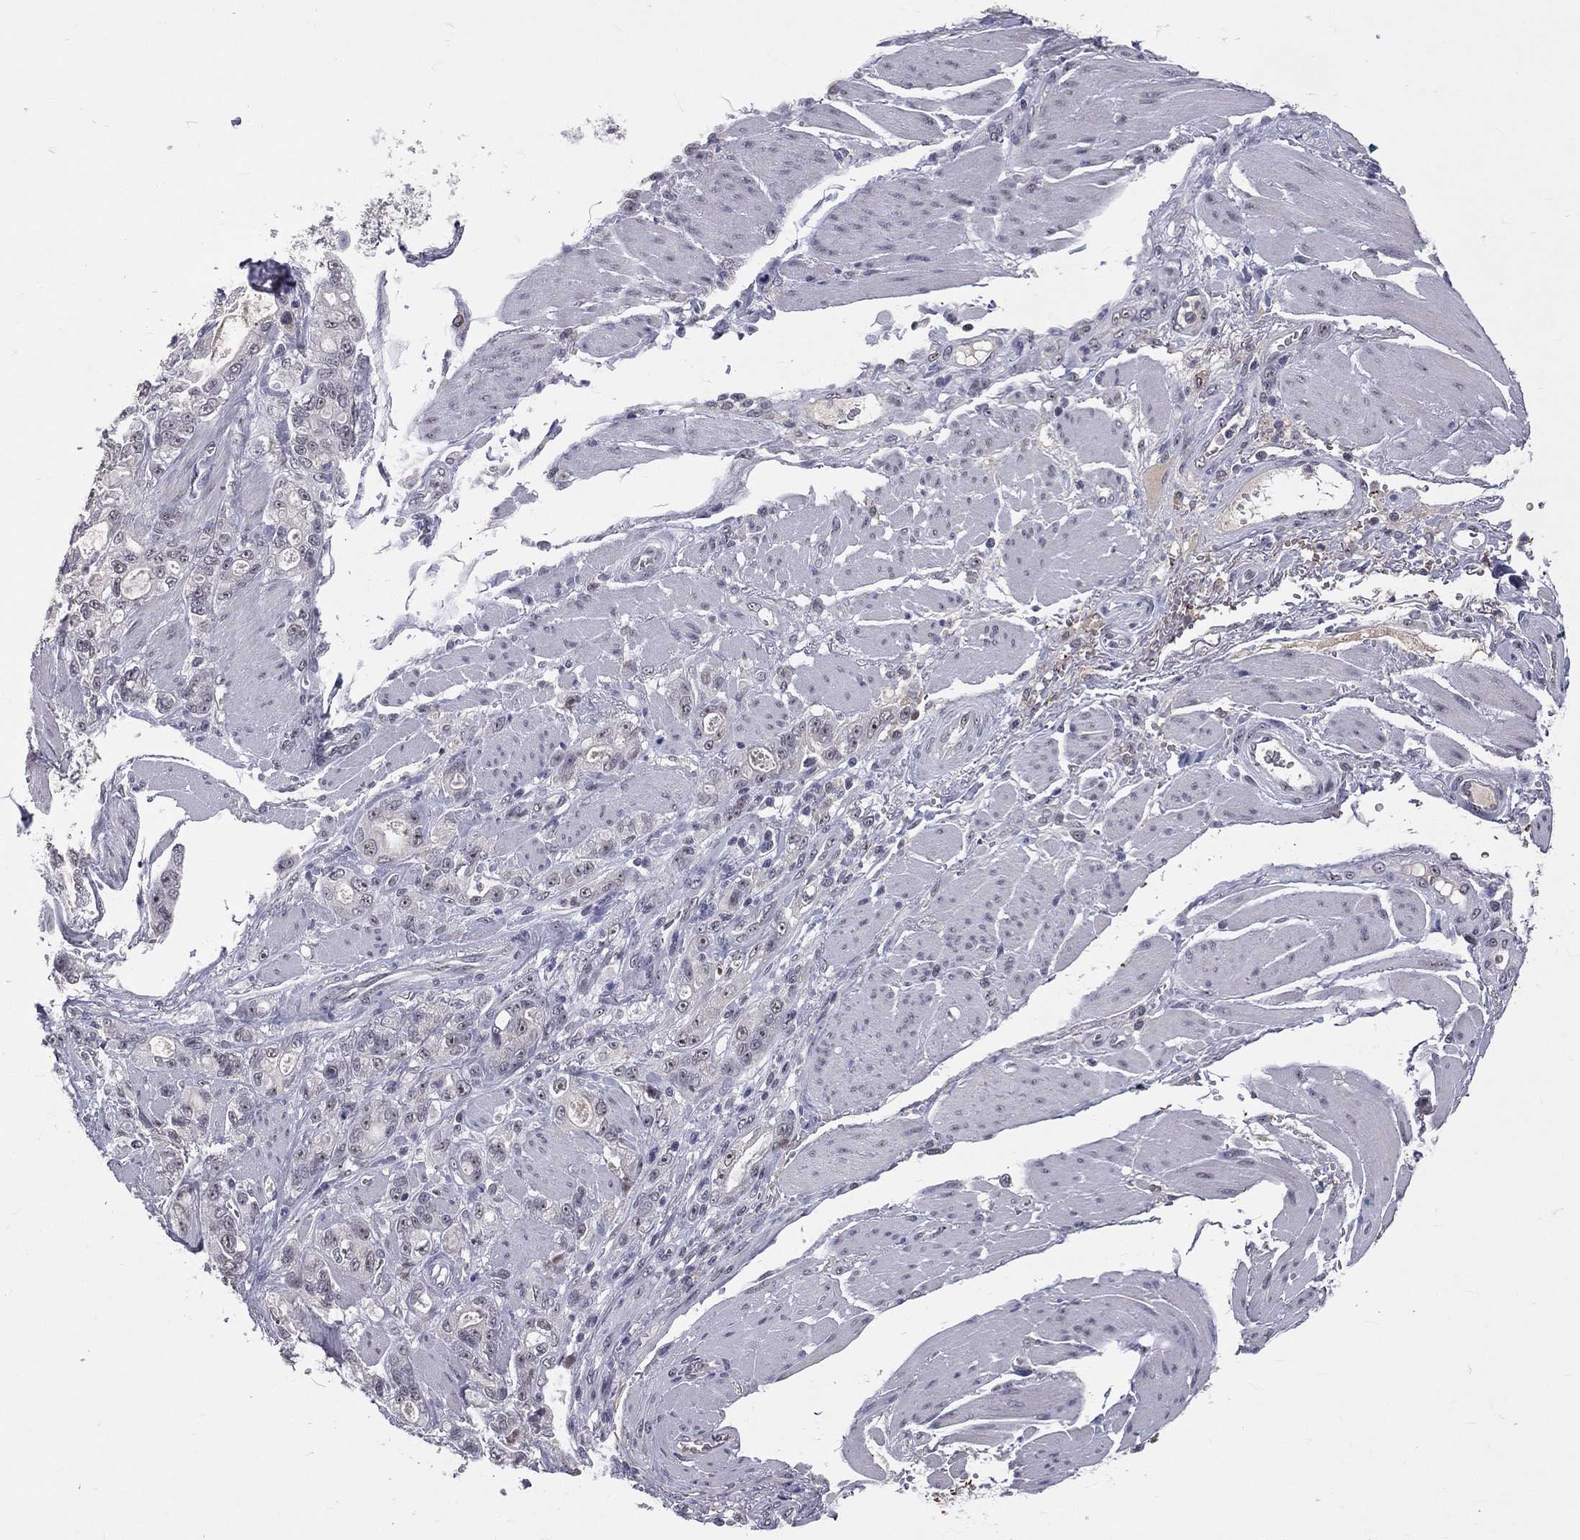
{"staining": {"intensity": "negative", "quantity": "none", "location": "none"}, "tissue": "stomach cancer", "cell_type": "Tumor cells", "image_type": "cancer", "snomed": [{"axis": "morphology", "description": "Adenocarcinoma, NOS"}, {"axis": "topography", "description": "Stomach"}], "caption": "A high-resolution micrograph shows IHC staining of stomach cancer (adenocarcinoma), which exhibits no significant expression in tumor cells.", "gene": "DSG4", "patient": {"sex": "male", "age": 63}}